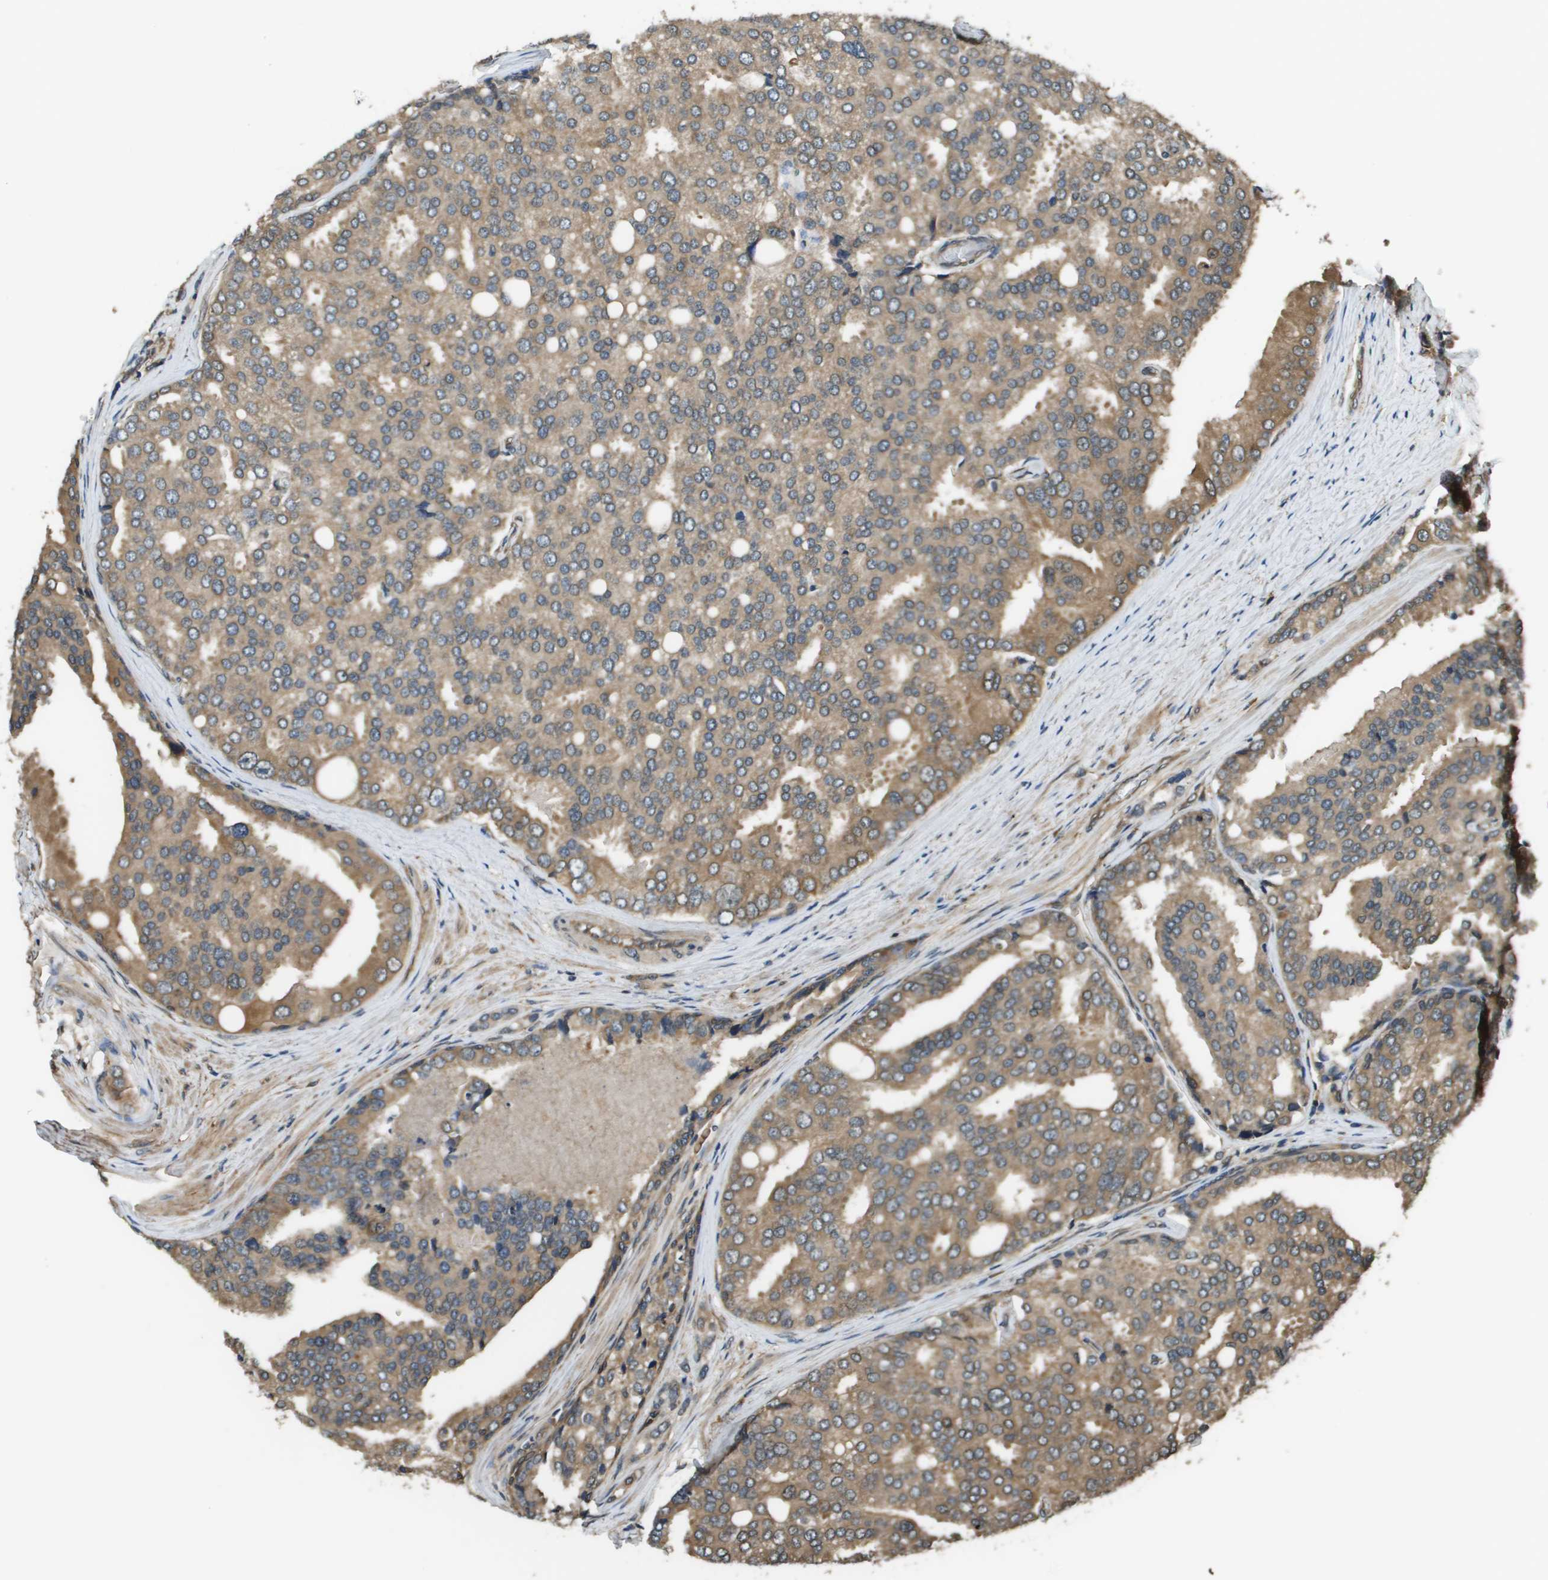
{"staining": {"intensity": "moderate", "quantity": ">75%", "location": "cytoplasmic/membranous"}, "tissue": "prostate cancer", "cell_type": "Tumor cells", "image_type": "cancer", "snomed": [{"axis": "morphology", "description": "Adenocarcinoma, High grade"}, {"axis": "topography", "description": "Prostate"}], "caption": "Prostate cancer (high-grade adenocarcinoma) stained with DAB (3,3'-diaminobenzidine) IHC exhibits medium levels of moderate cytoplasmic/membranous positivity in about >75% of tumor cells.", "gene": "SEC62", "patient": {"sex": "male", "age": 50}}